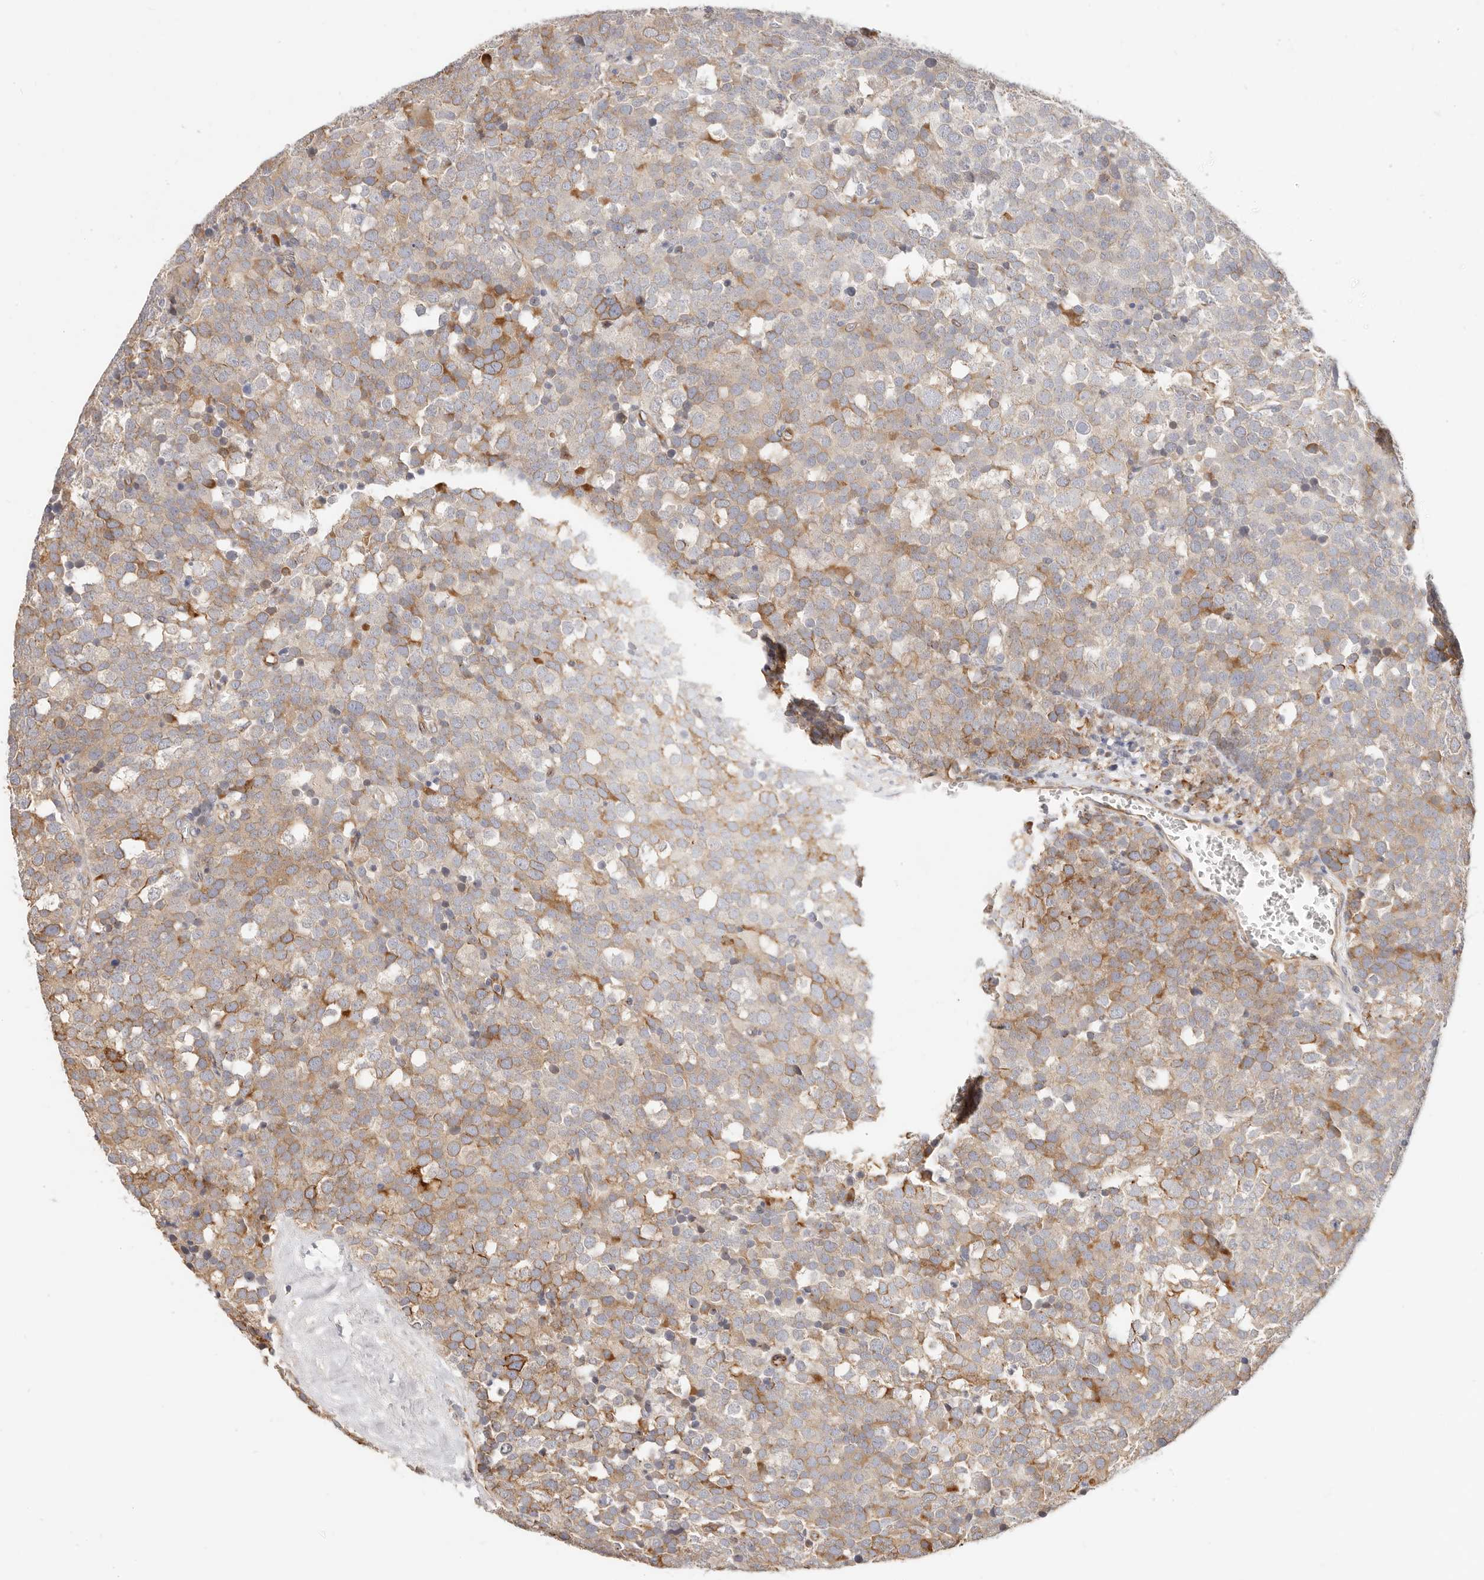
{"staining": {"intensity": "moderate", "quantity": "<25%", "location": "cytoplasmic/membranous"}, "tissue": "testis cancer", "cell_type": "Tumor cells", "image_type": "cancer", "snomed": [{"axis": "morphology", "description": "Seminoma, NOS"}, {"axis": "topography", "description": "Testis"}], "caption": "Immunohistochemical staining of testis seminoma demonstrates moderate cytoplasmic/membranous protein expression in about <25% of tumor cells. Using DAB (3,3'-diaminobenzidine) (brown) and hematoxylin (blue) stains, captured at high magnification using brightfield microscopy.", "gene": "DTNBP1", "patient": {"sex": "male", "age": 71}}